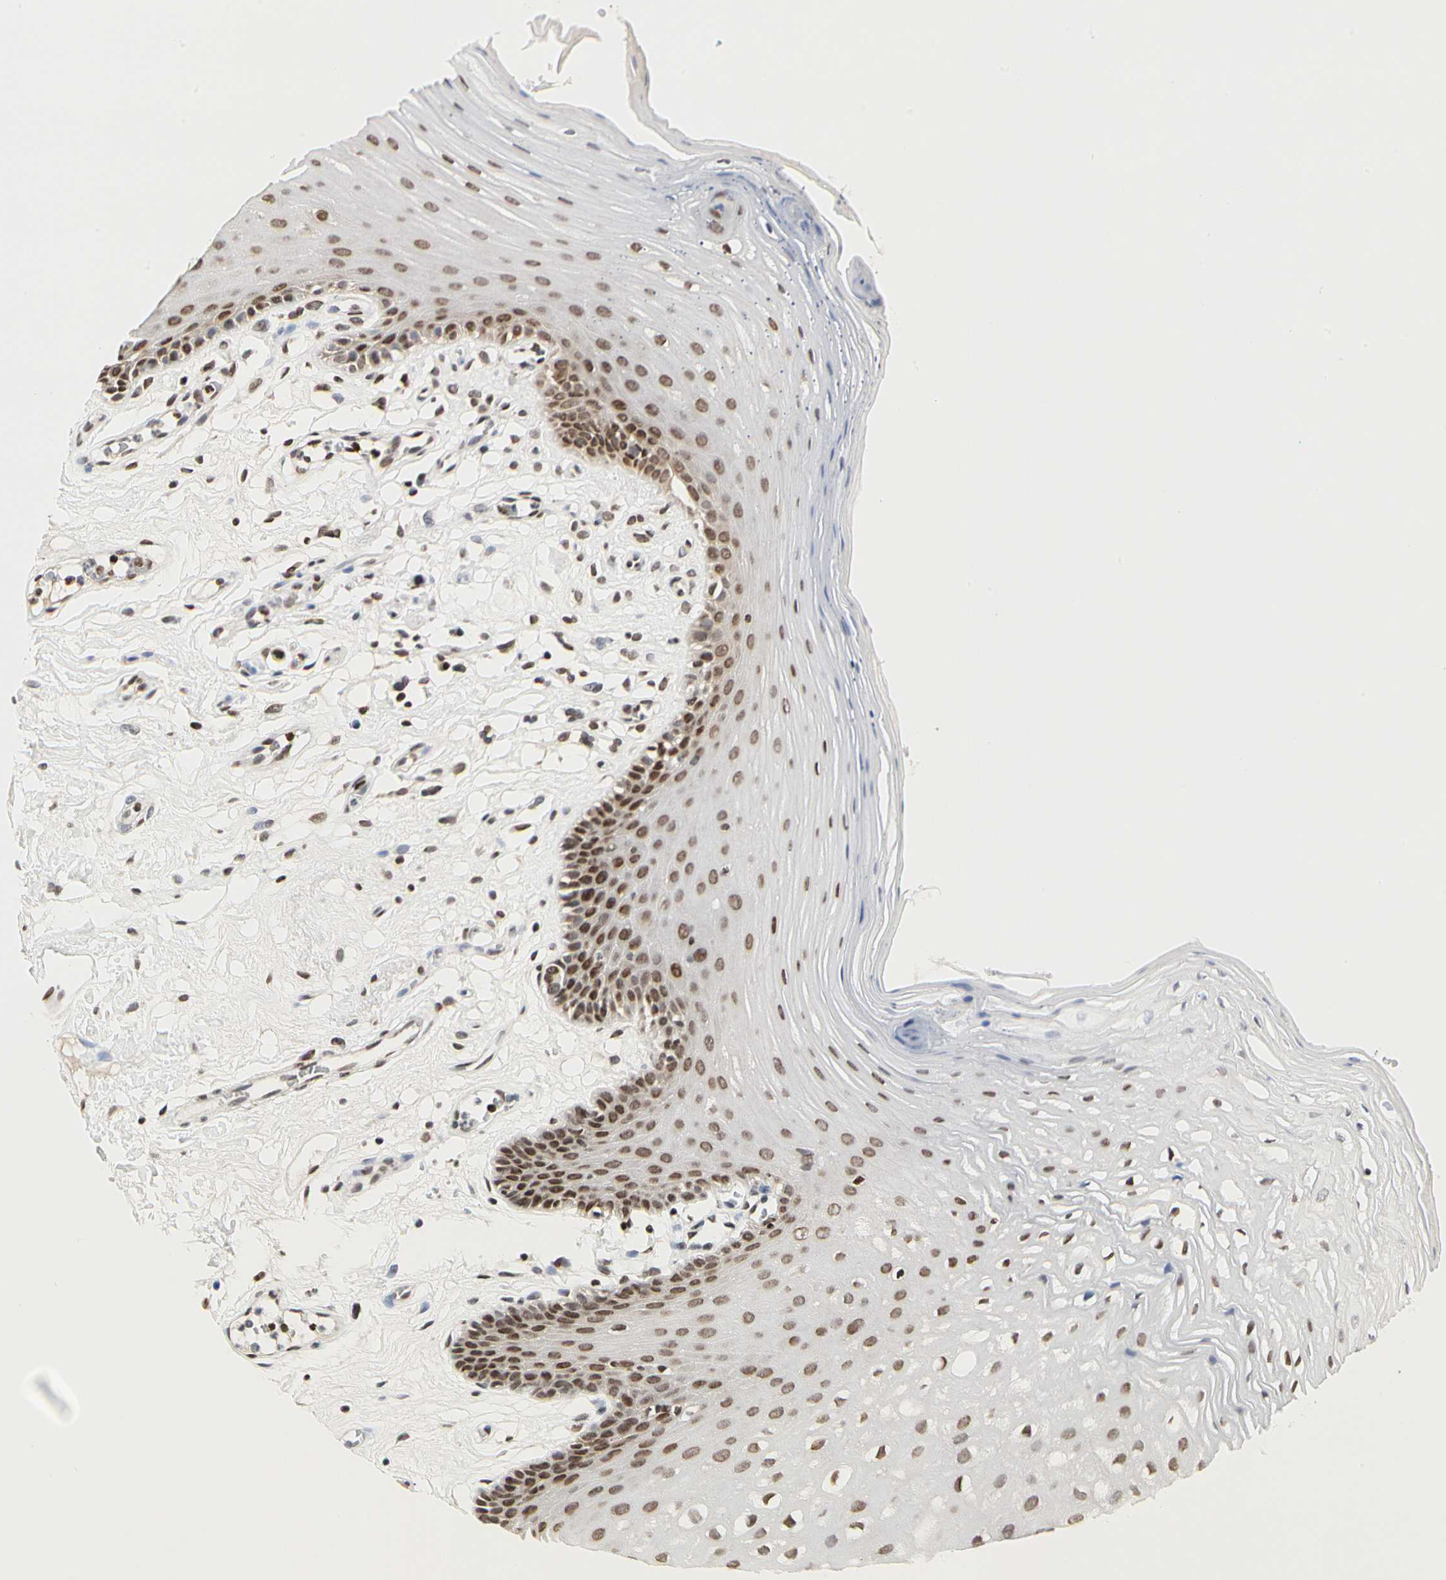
{"staining": {"intensity": "moderate", "quantity": ">75%", "location": "nuclear"}, "tissue": "oral mucosa", "cell_type": "Squamous epithelial cells", "image_type": "normal", "snomed": [{"axis": "morphology", "description": "Normal tissue, NOS"}, {"axis": "morphology", "description": "Squamous cell carcinoma, NOS"}, {"axis": "topography", "description": "Skeletal muscle"}, {"axis": "topography", "description": "Oral tissue"}, {"axis": "topography", "description": "Head-Neck"}], "caption": "Oral mucosa stained for a protein reveals moderate nuclear positivity in squamous epithelial cells. Using DAB (3,3'-diaminobenzidine) (brown) and hematoxylin (blue) stains, captured at high magnification using brightfield microscopy.", "gene": "PRMT3", "patient": {"sex": "male", "age": 71}}